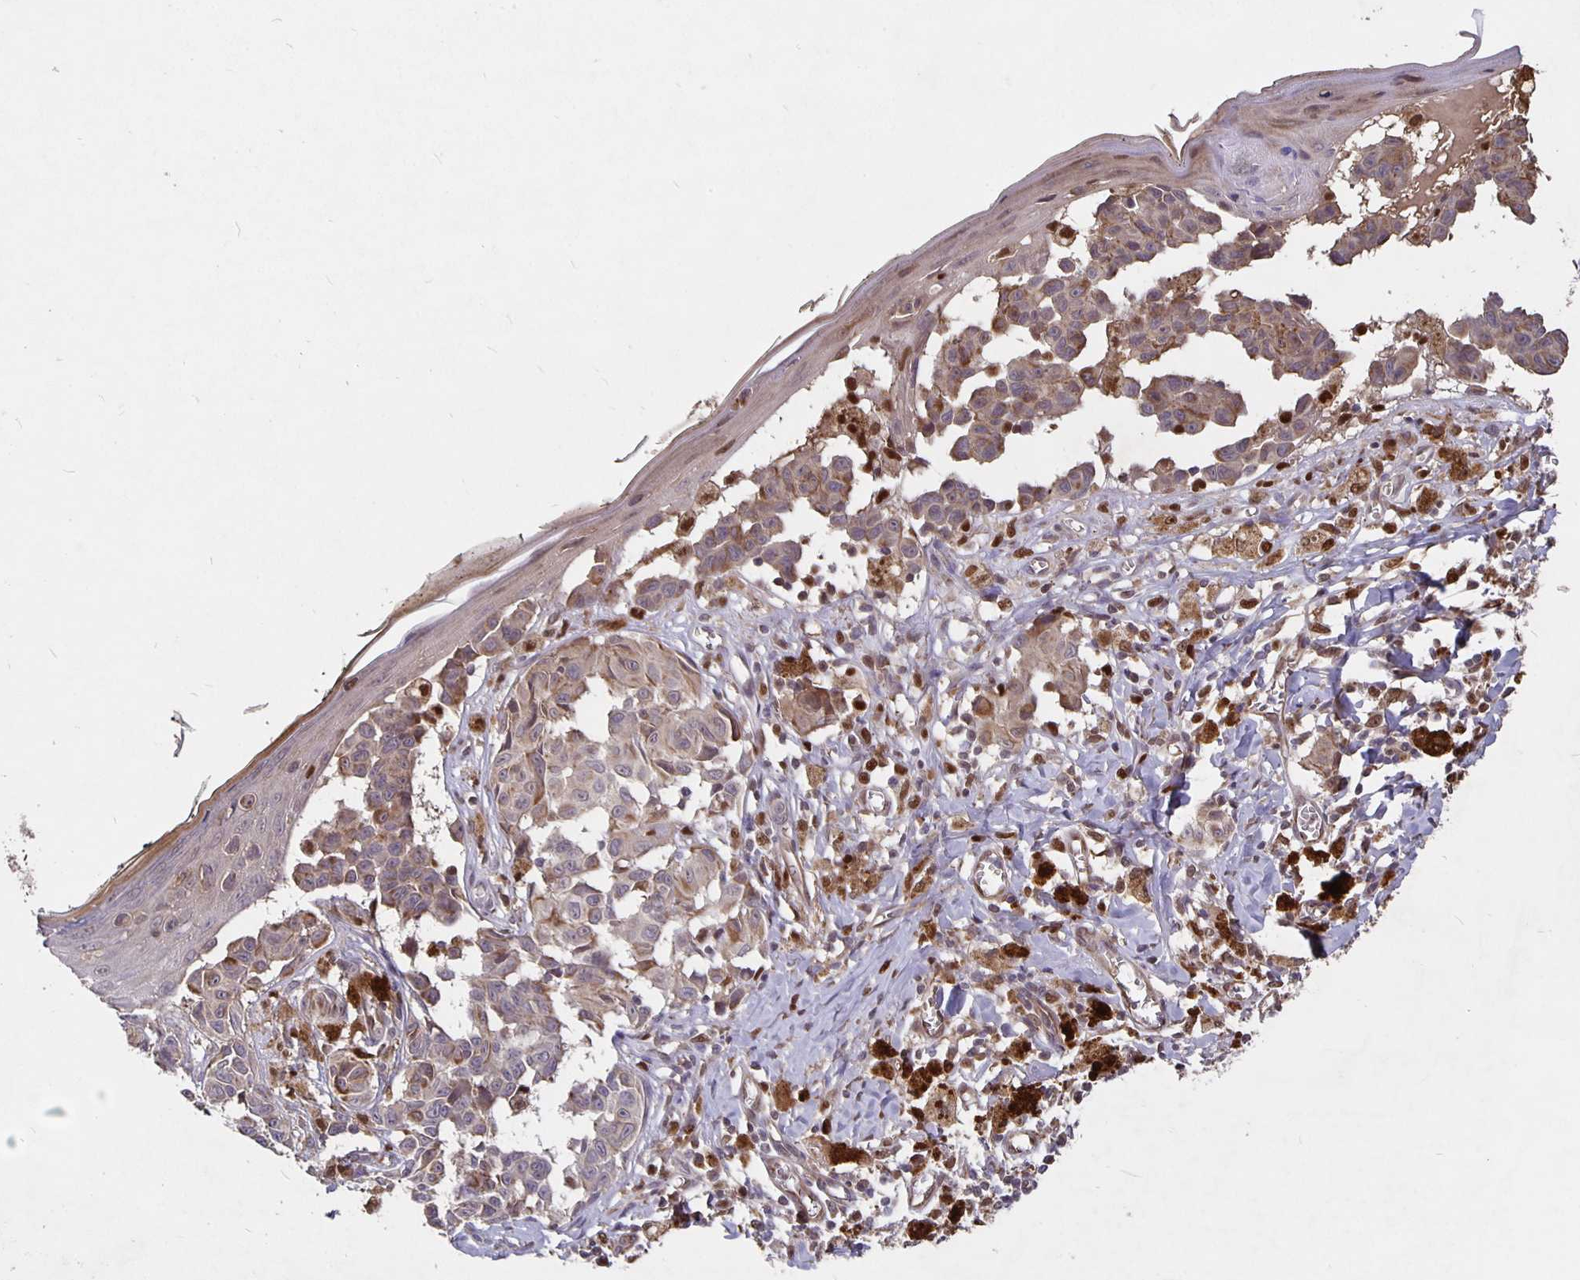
{"staining": {"intensity": "weak", "quantity": "25%-75%", "location": "cytoplasmic/membranous"}, "tissue": "melanoma", "cell_type": "Tumor cells", "image_type": "cancer", "snomed": [{"axis": "morphology", "description": "Malignant melanoma, NOS"}, {"axis": "topography", "description": "Skin"}], "caption": "Protein staining of malignant melanoma tissue shows weak cytoplasmic/membranous expression in about 25%-75% of tumor cells.", "gene": "NOG", "patient": {"sex": "female", "age": 43}}